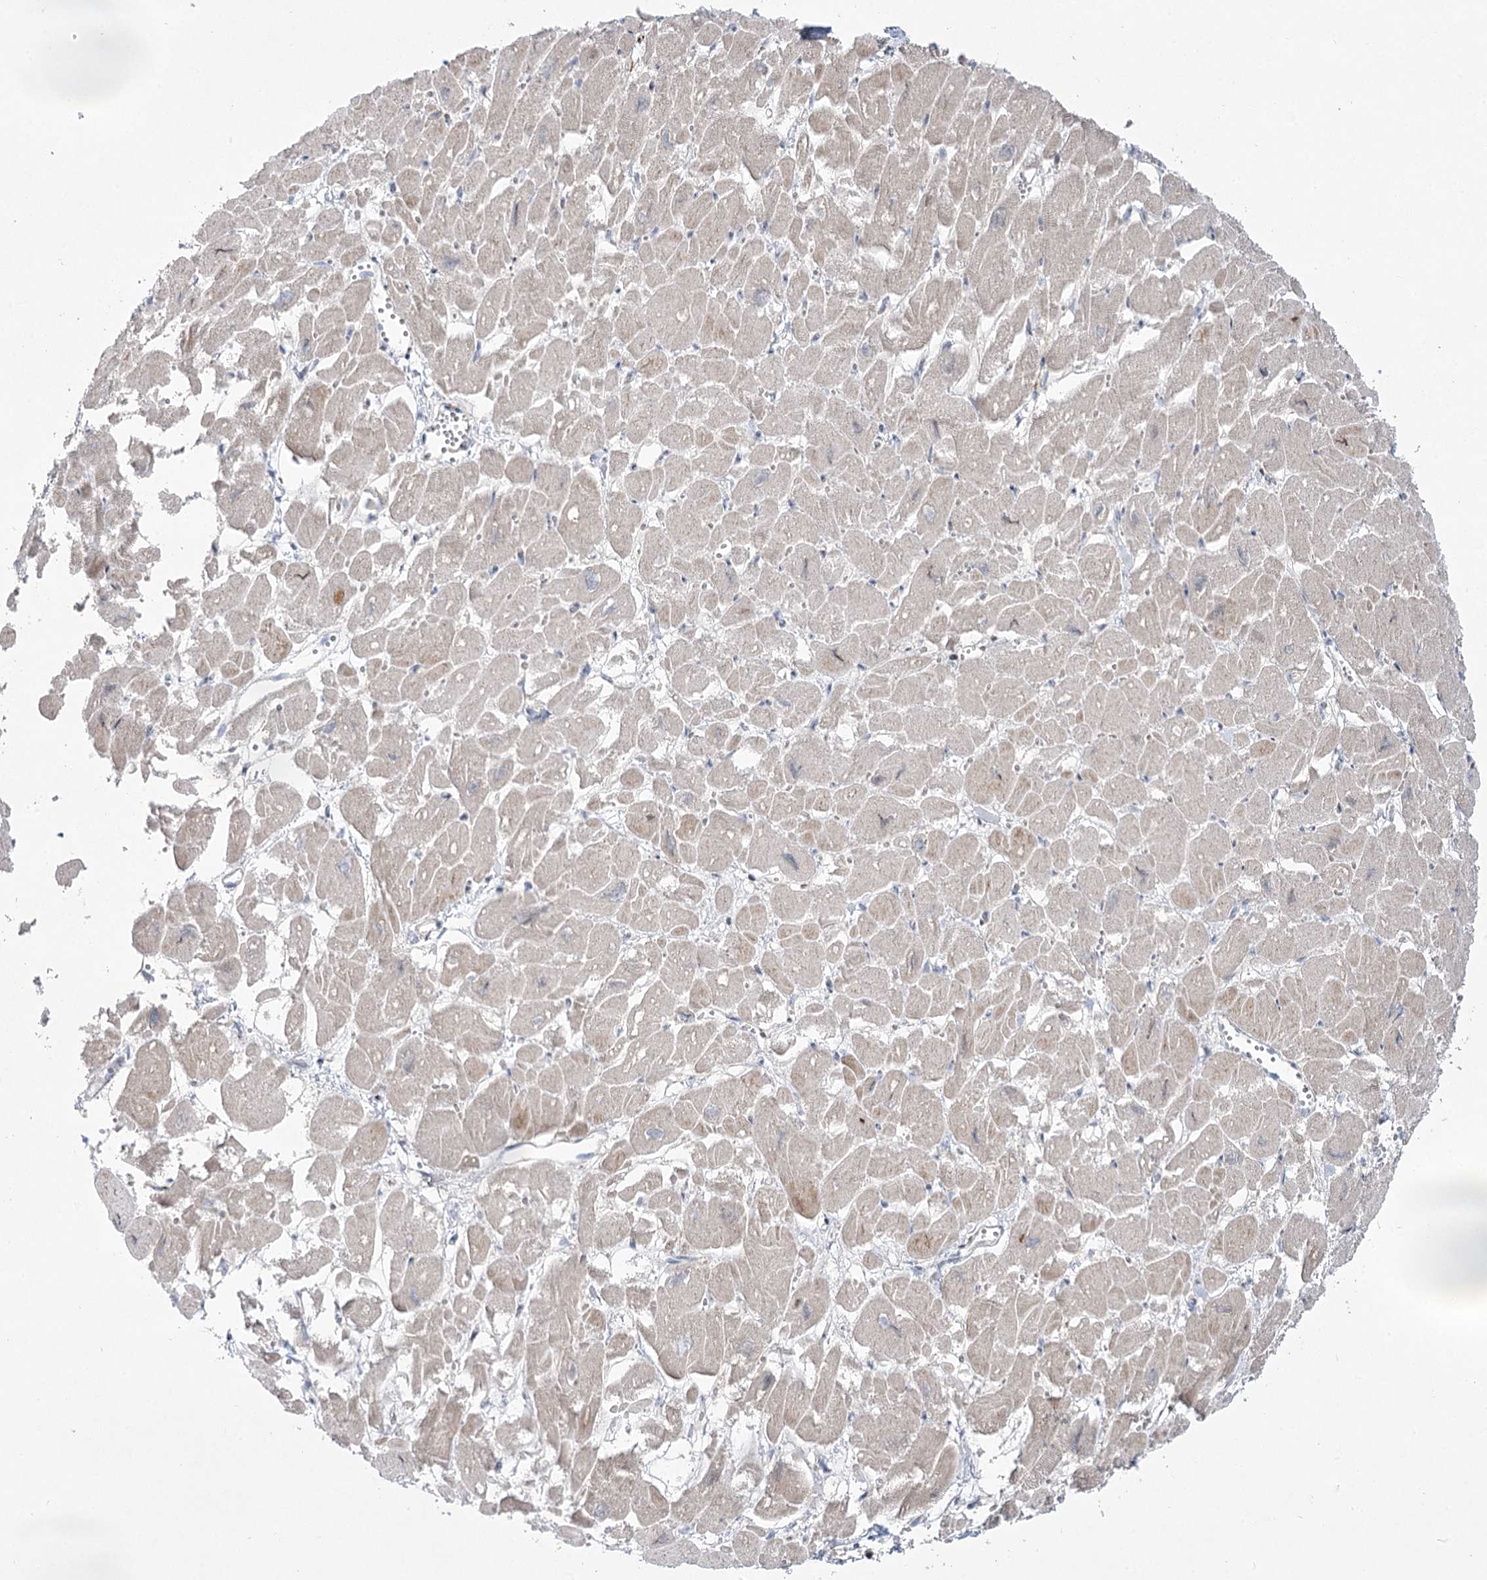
{"staining": {"intensity": "moderate", "quantity": "25%-75%", "location": "cytoplasmic/membranous"}, "tissue": "heart muscle", "cell_type": "Cardiomyocytes", "image_type": "normal", "snomed": [{"axis": "morphology", "description": "Normal tissue, NOS"}, {"axis": "topography", "description": "Heart"}], "caption": "Immunohistochemical staining of normal human heart muscle displays 25%-75% levels of moderate cytoplasmic/membranous protein staining in about 25%-75% of cardiomyocytes.", "gene": "CEP164", "patient": {"sex": "male", "age": 54}}